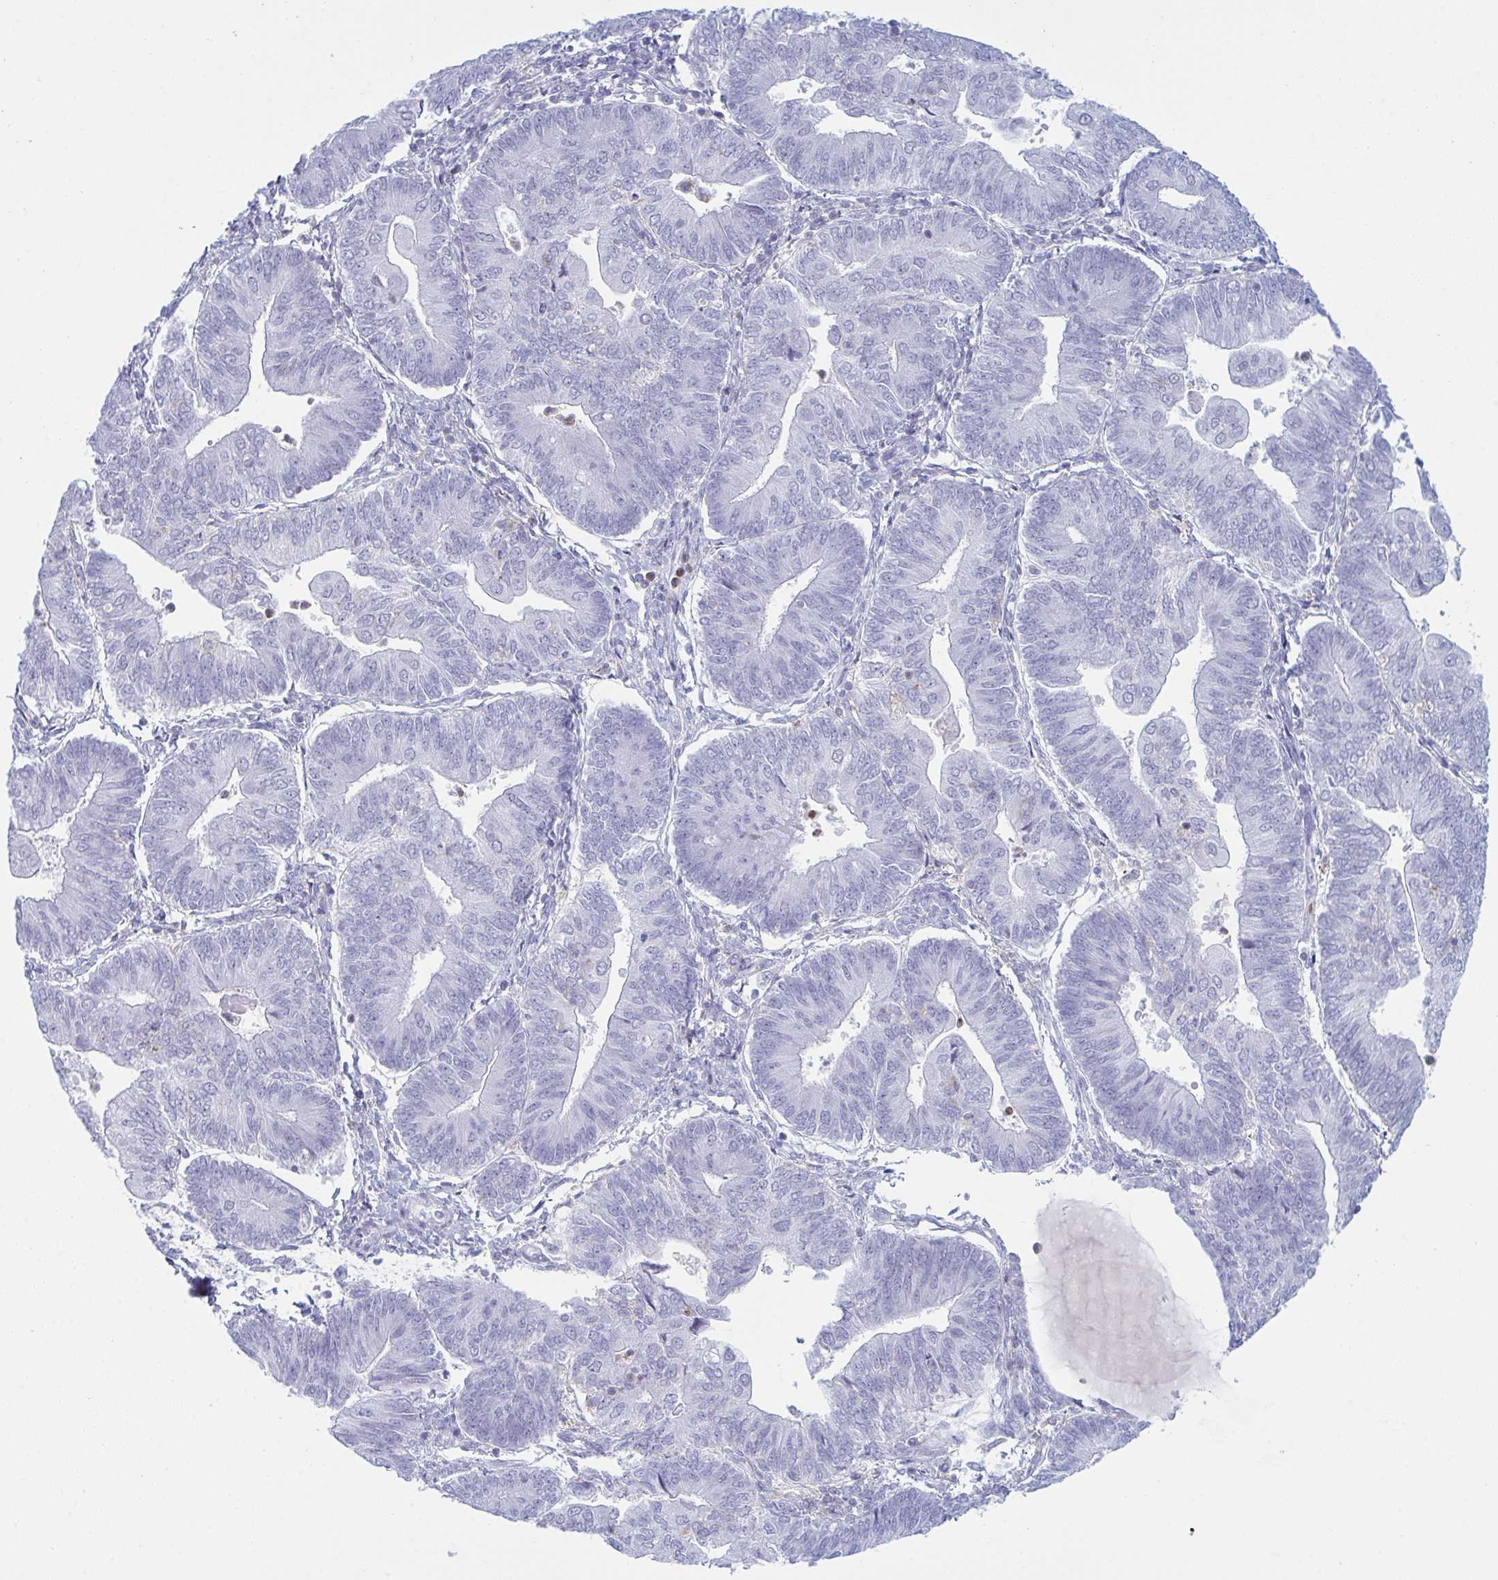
{"staining": {"intensity": "negative", "quantity": "none", "location": "none"}, "tissue": "endometrial cancer", "cell_type": "Tumor cells", "image_type": "cancer", "snomed": [{"axis": "morphology", "description": "Adenocarcinoma, NOS"}, {"axis": "topography", "description": "Endometrium"}], "caption": "This photomicrograph is of endometrial adenocarcinoma stained with immunohistochemistry (IHC) to label a protein in brown with the nuclei are counter-stained blue. There is no positivity in tumor cells.", "gene": "MYO1F", "patient": {"sex": "female", "age": 65}}